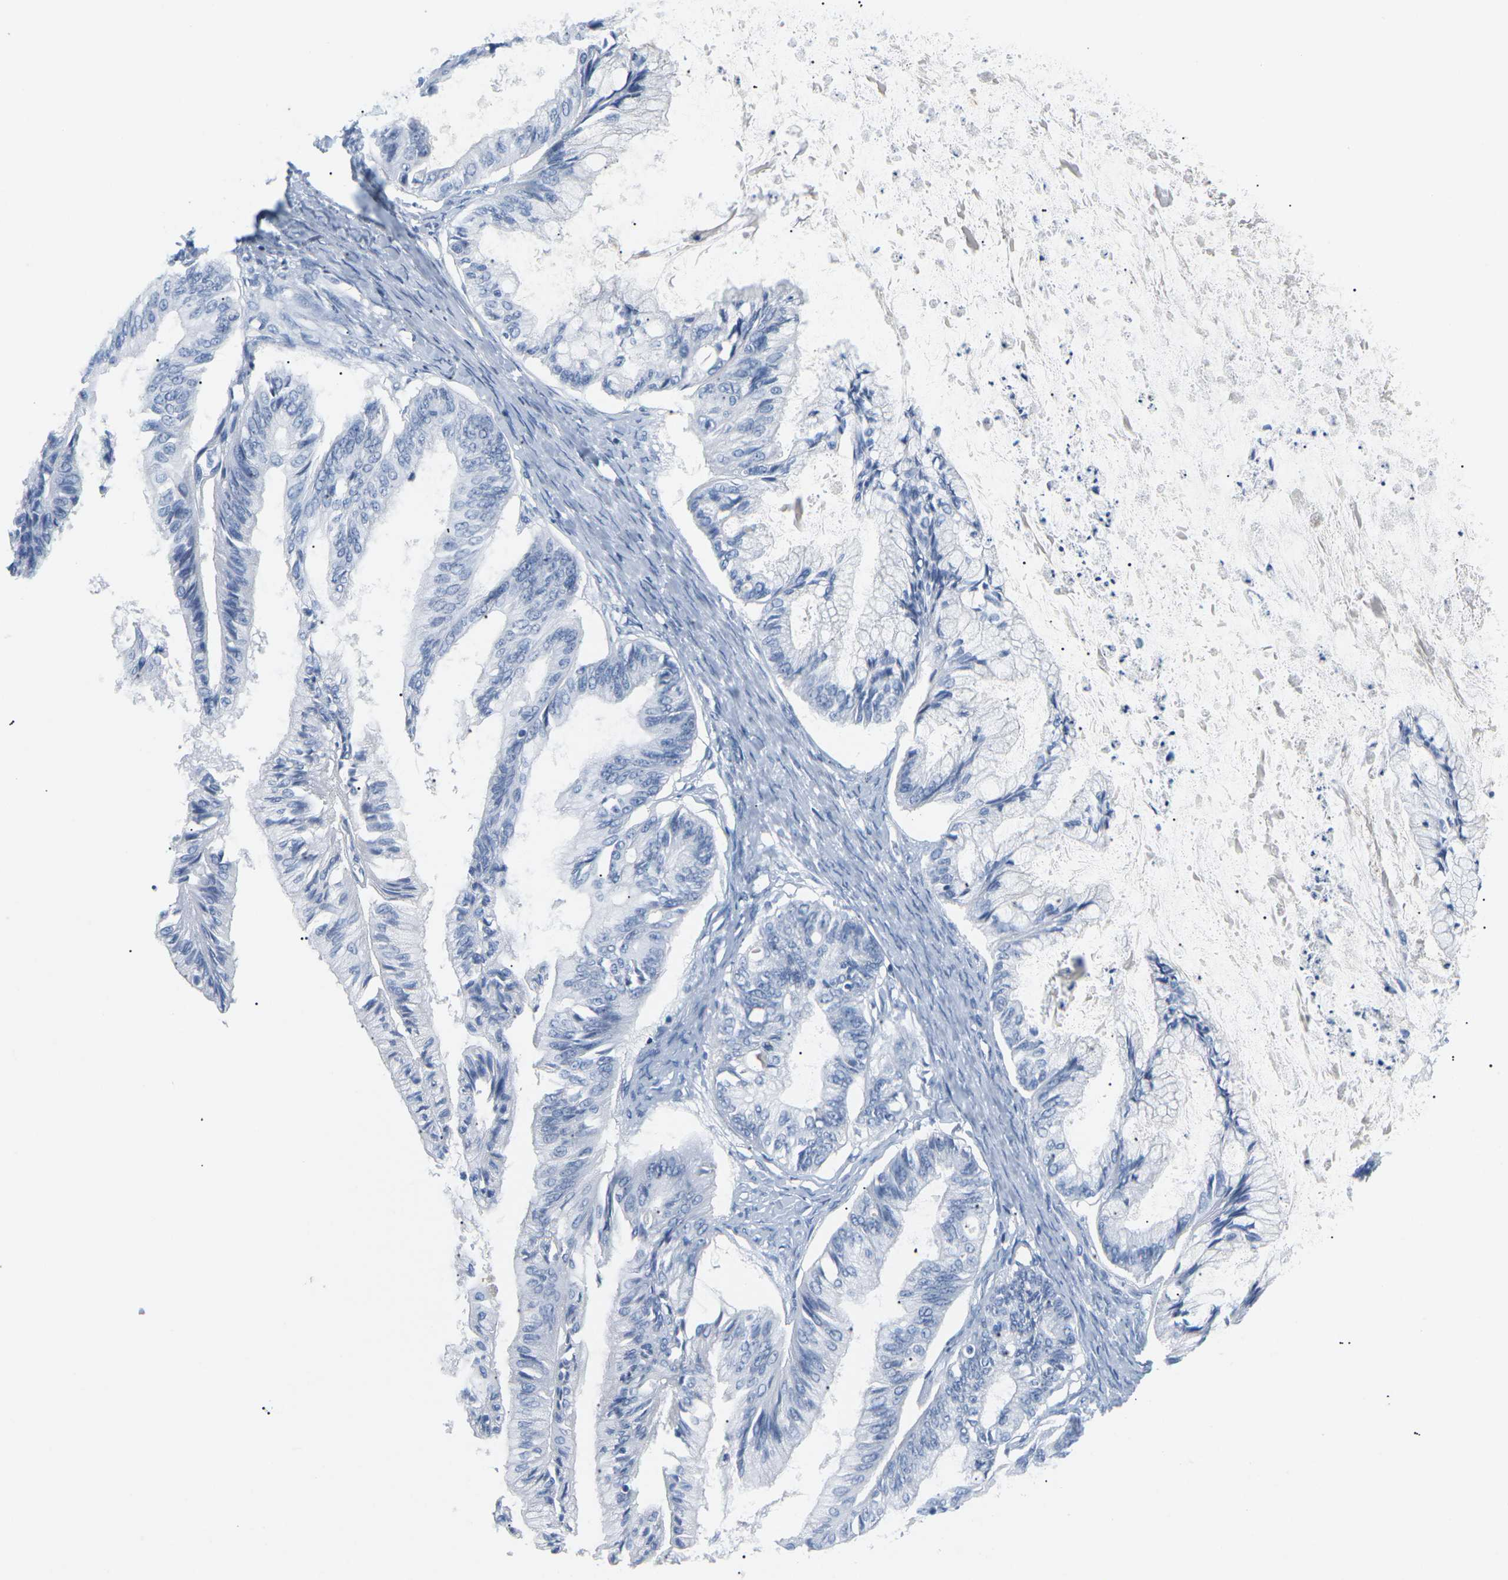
{"staining": {"intensity": "negative", "quantity": "none", "location": "none"}, "tissue": "ovarian cancer", "cell_type": "Tumor cells", "image_type": "cancer", "snomed": [{"axis": "morphology", "description": "Cystadenocarcinoma, mucinous, NOS"}, {"axis": "topography", "description": "Ovary"}], "caption": "Immunohistochemistry image of neoplastic tissue: human ovarian mucinous cystadenocarcinoma stained with DAB reveals no significant protein expression in tumor cells.", "gene": "APOB", "patient": {"sex": "female", "age": 57}}